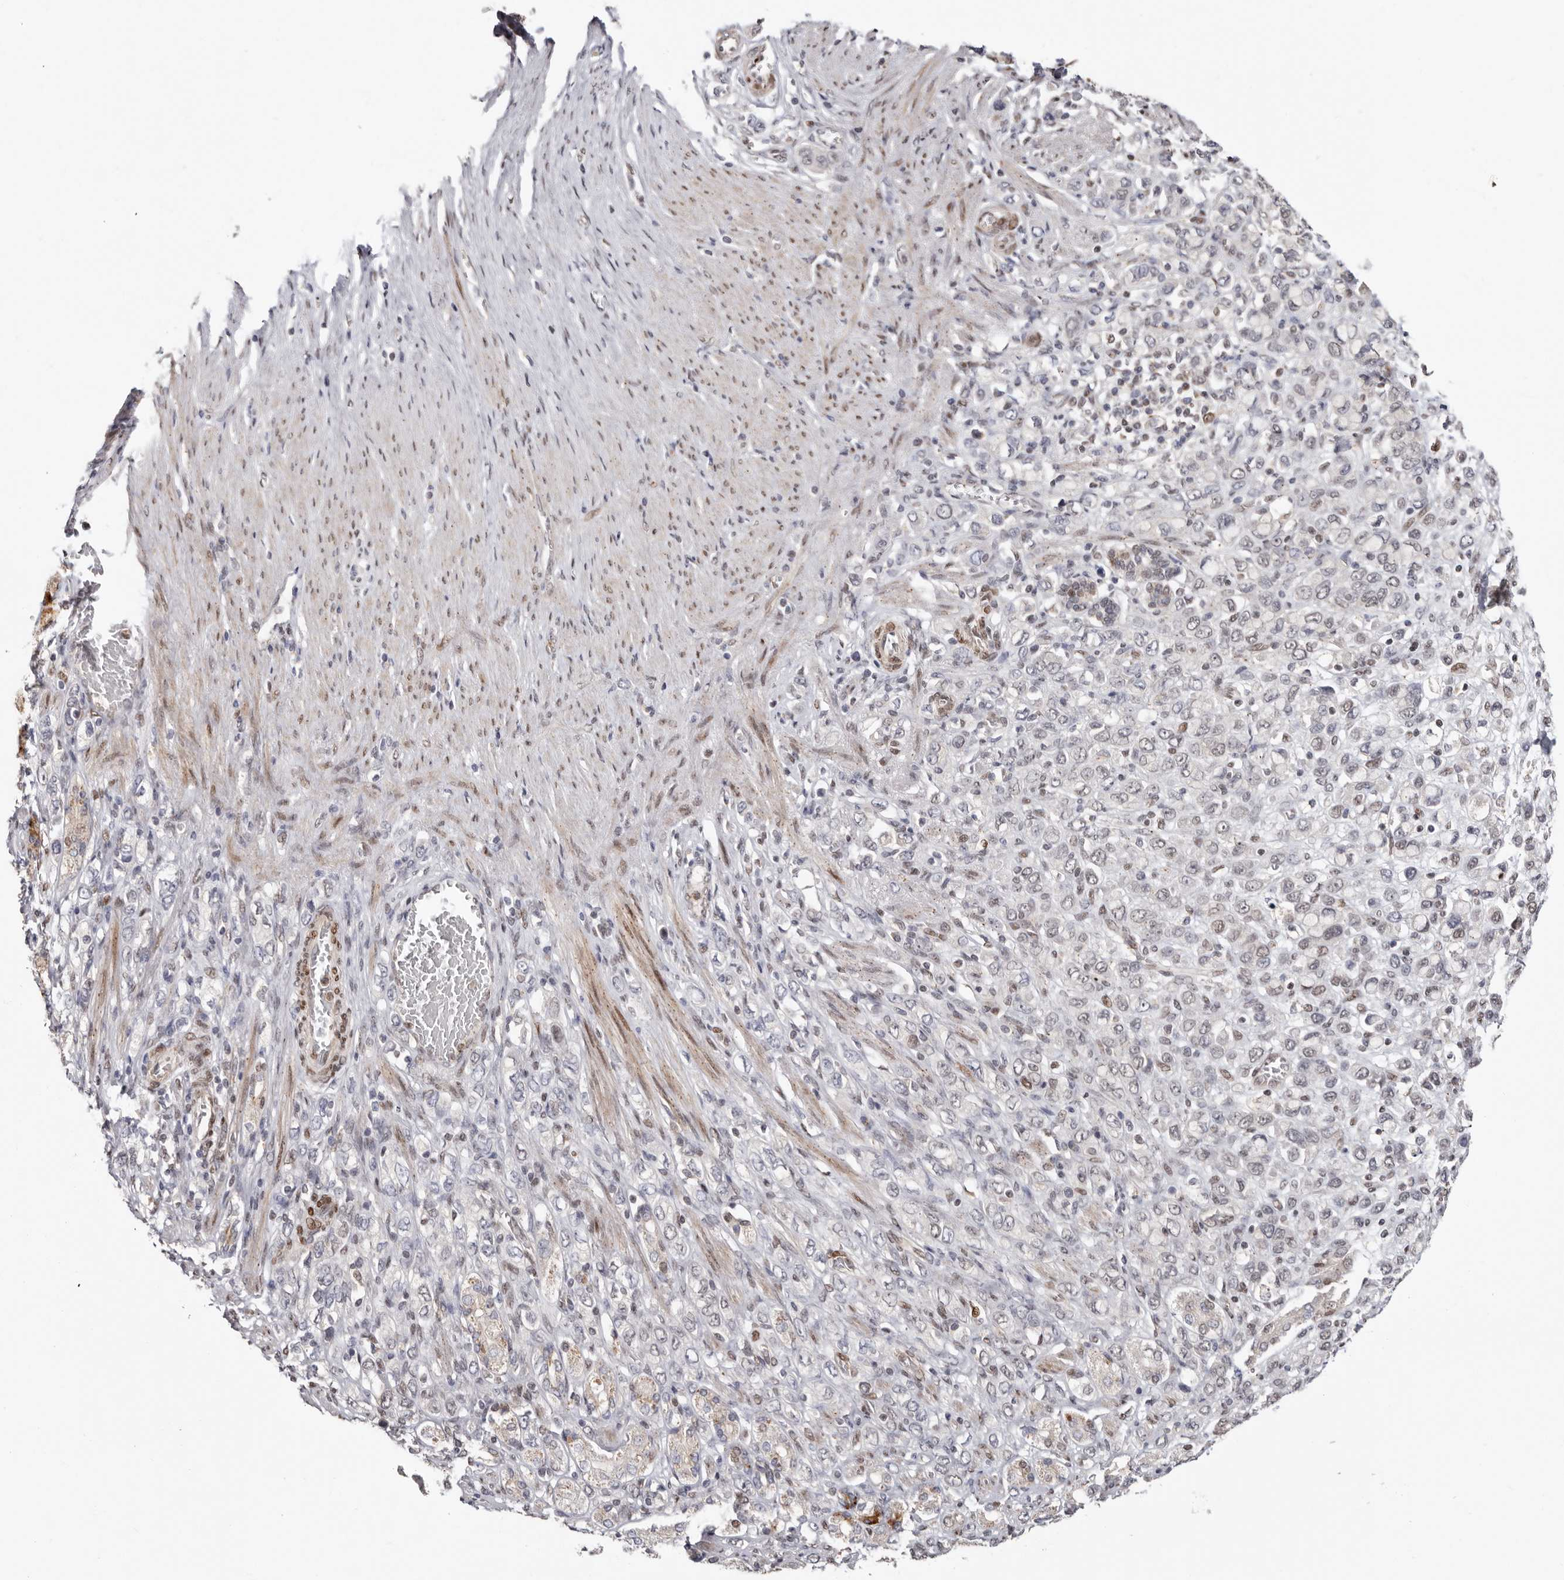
{"staining": {"intensity": "negative", "quantity": "none", "location": "none"}, "tissue": "stomach cancer", "cell_type": "Tumor cells", "image_type": "cancer", "snomed": [{"axis": "morphology", "description": "Adenocarcinoma, NOS"}, {"axis": "topography", "description": "Stomach"}], "caption": "There is no significant positivity in tumor cells of stomach adenocarcinoma.", "gene": "SMAD7", "patient": {"sex": "female", "age": 65}}